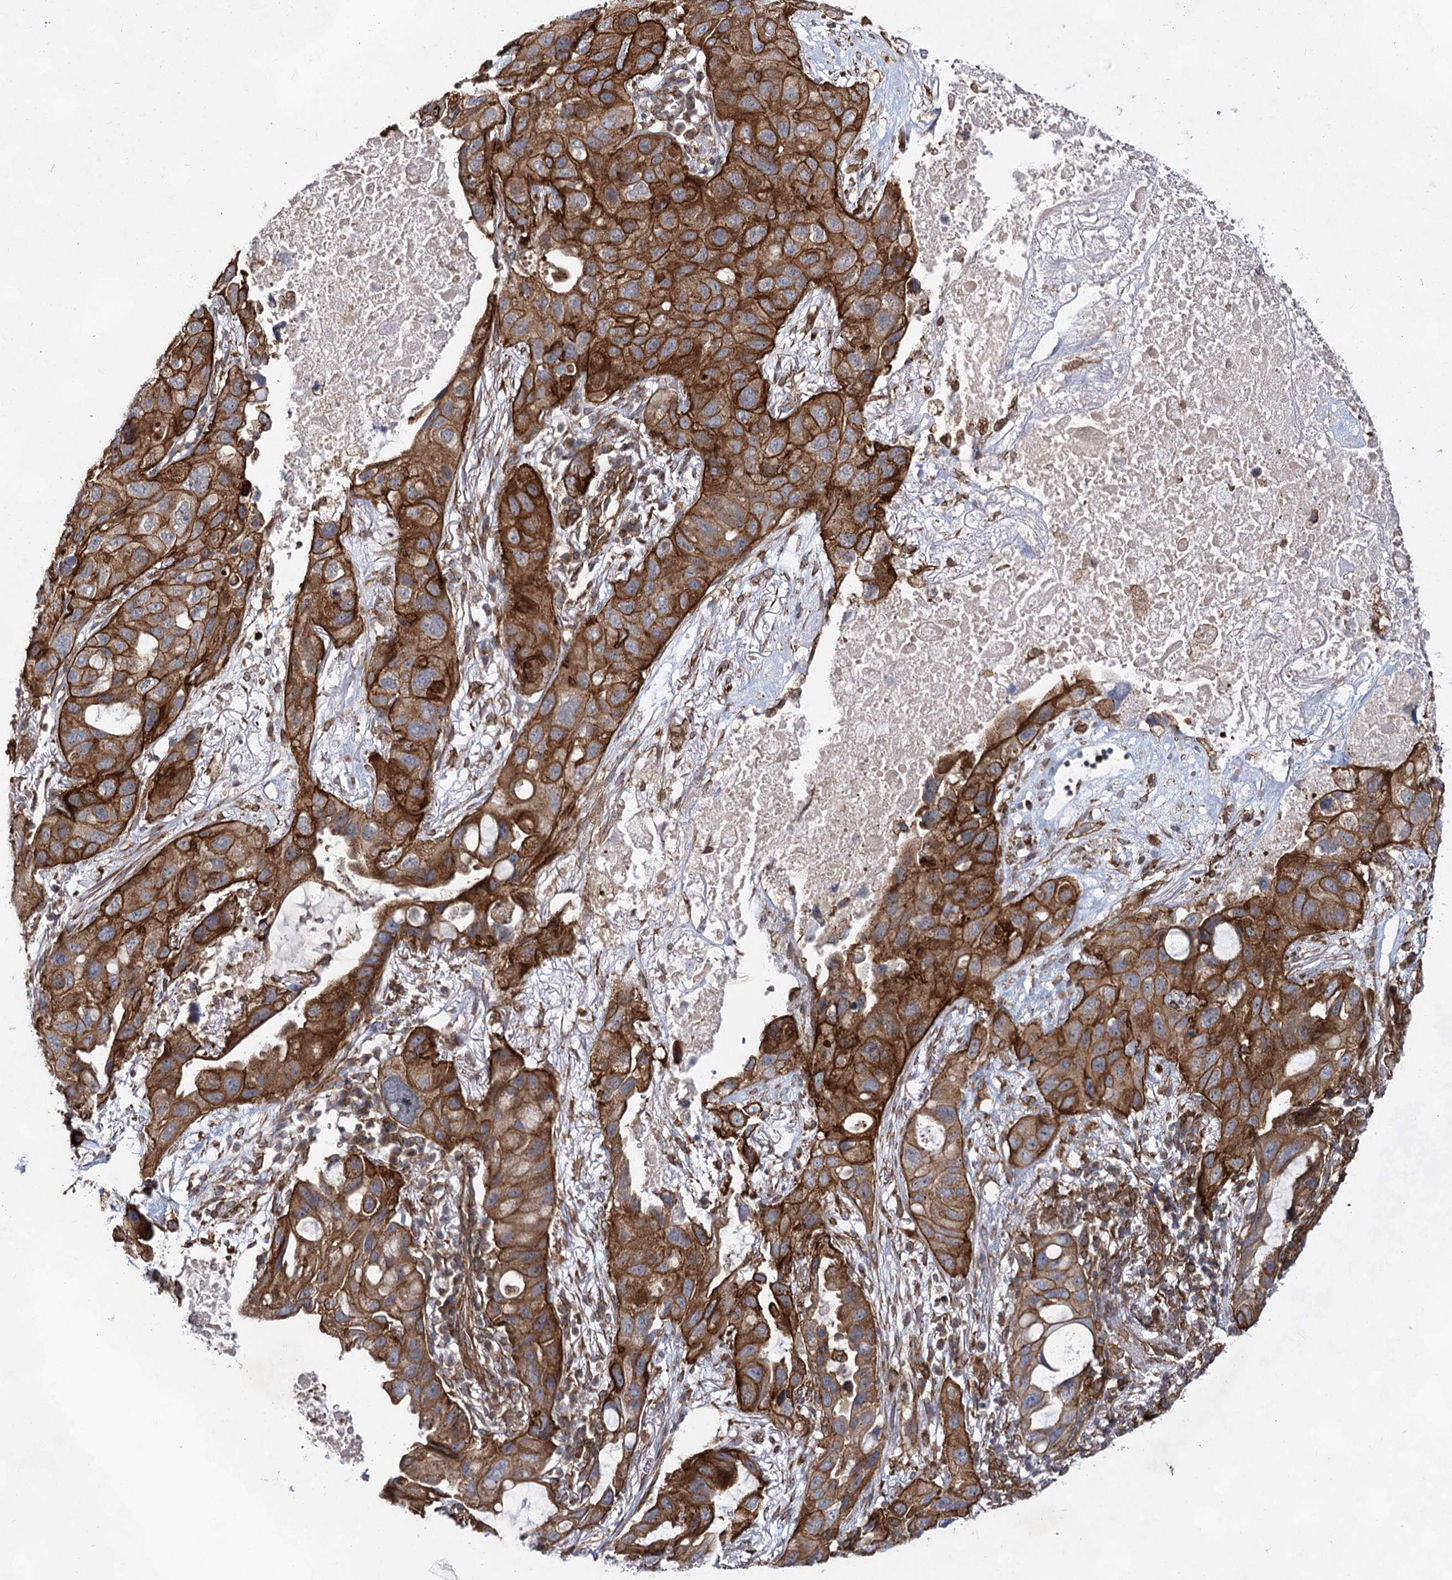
{"staining": {"intensity": "strong", "quantity": ">75%", "location": "cytoplasmic/membranous"}, "tissue": "lung cancer", "cell_type": "Tumor cells", "image_type": "cancer", "snomed": [{"axis": "morphology", "description": "Squamous cell carcinoma, NOS"}, {"axis": "topography", "description": "Lung"}], "caption": "A photomicrograph of human lung cancer (squamous cell carcinoma) stained for a protein exhibits strong cytoplasmic/membranous brown staining in tumor cells.", "gene": "IQSEC1", "patient": {"sex": "female", "age": 73}}